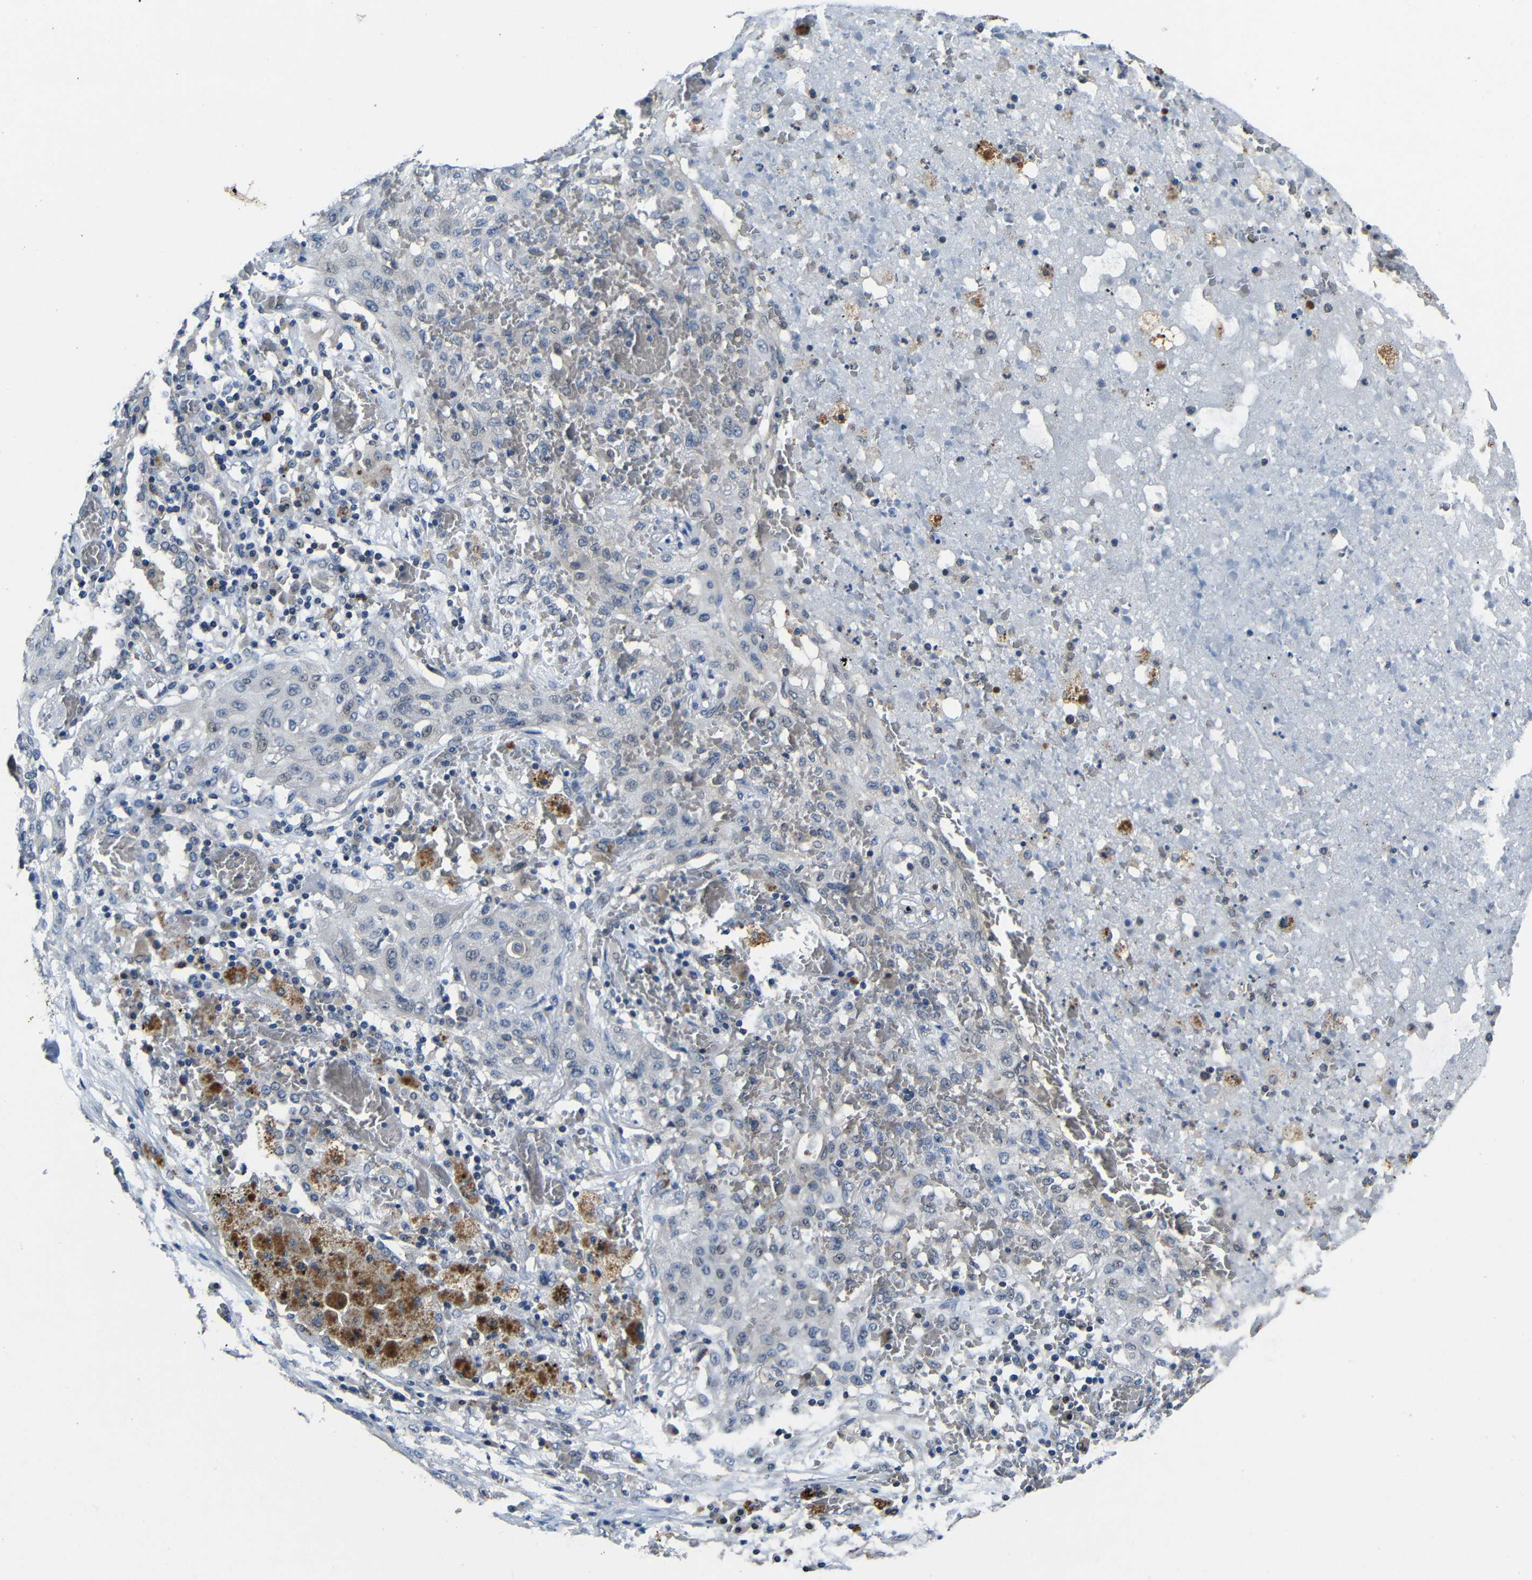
{"staining": {"intensity": "negative", "quantity": "none", "location": "none"}, "tissue": "lung cancer", "cell_type": "Tumor cells", "image_type": "cancer", "snomed": [{"axis": "morphology", "description": "Squamous cell carcinoma, NOS"}, {"axis": "topography", "description": "Lung"}], "caption": "A high-resolution micrograph shows IHC staining of lung cancer (squamous cell carcinoma), which displays no significant expression in tumor cells.", "gene": "C6orf89", "patient": {"sex": "female", "age": 47}}